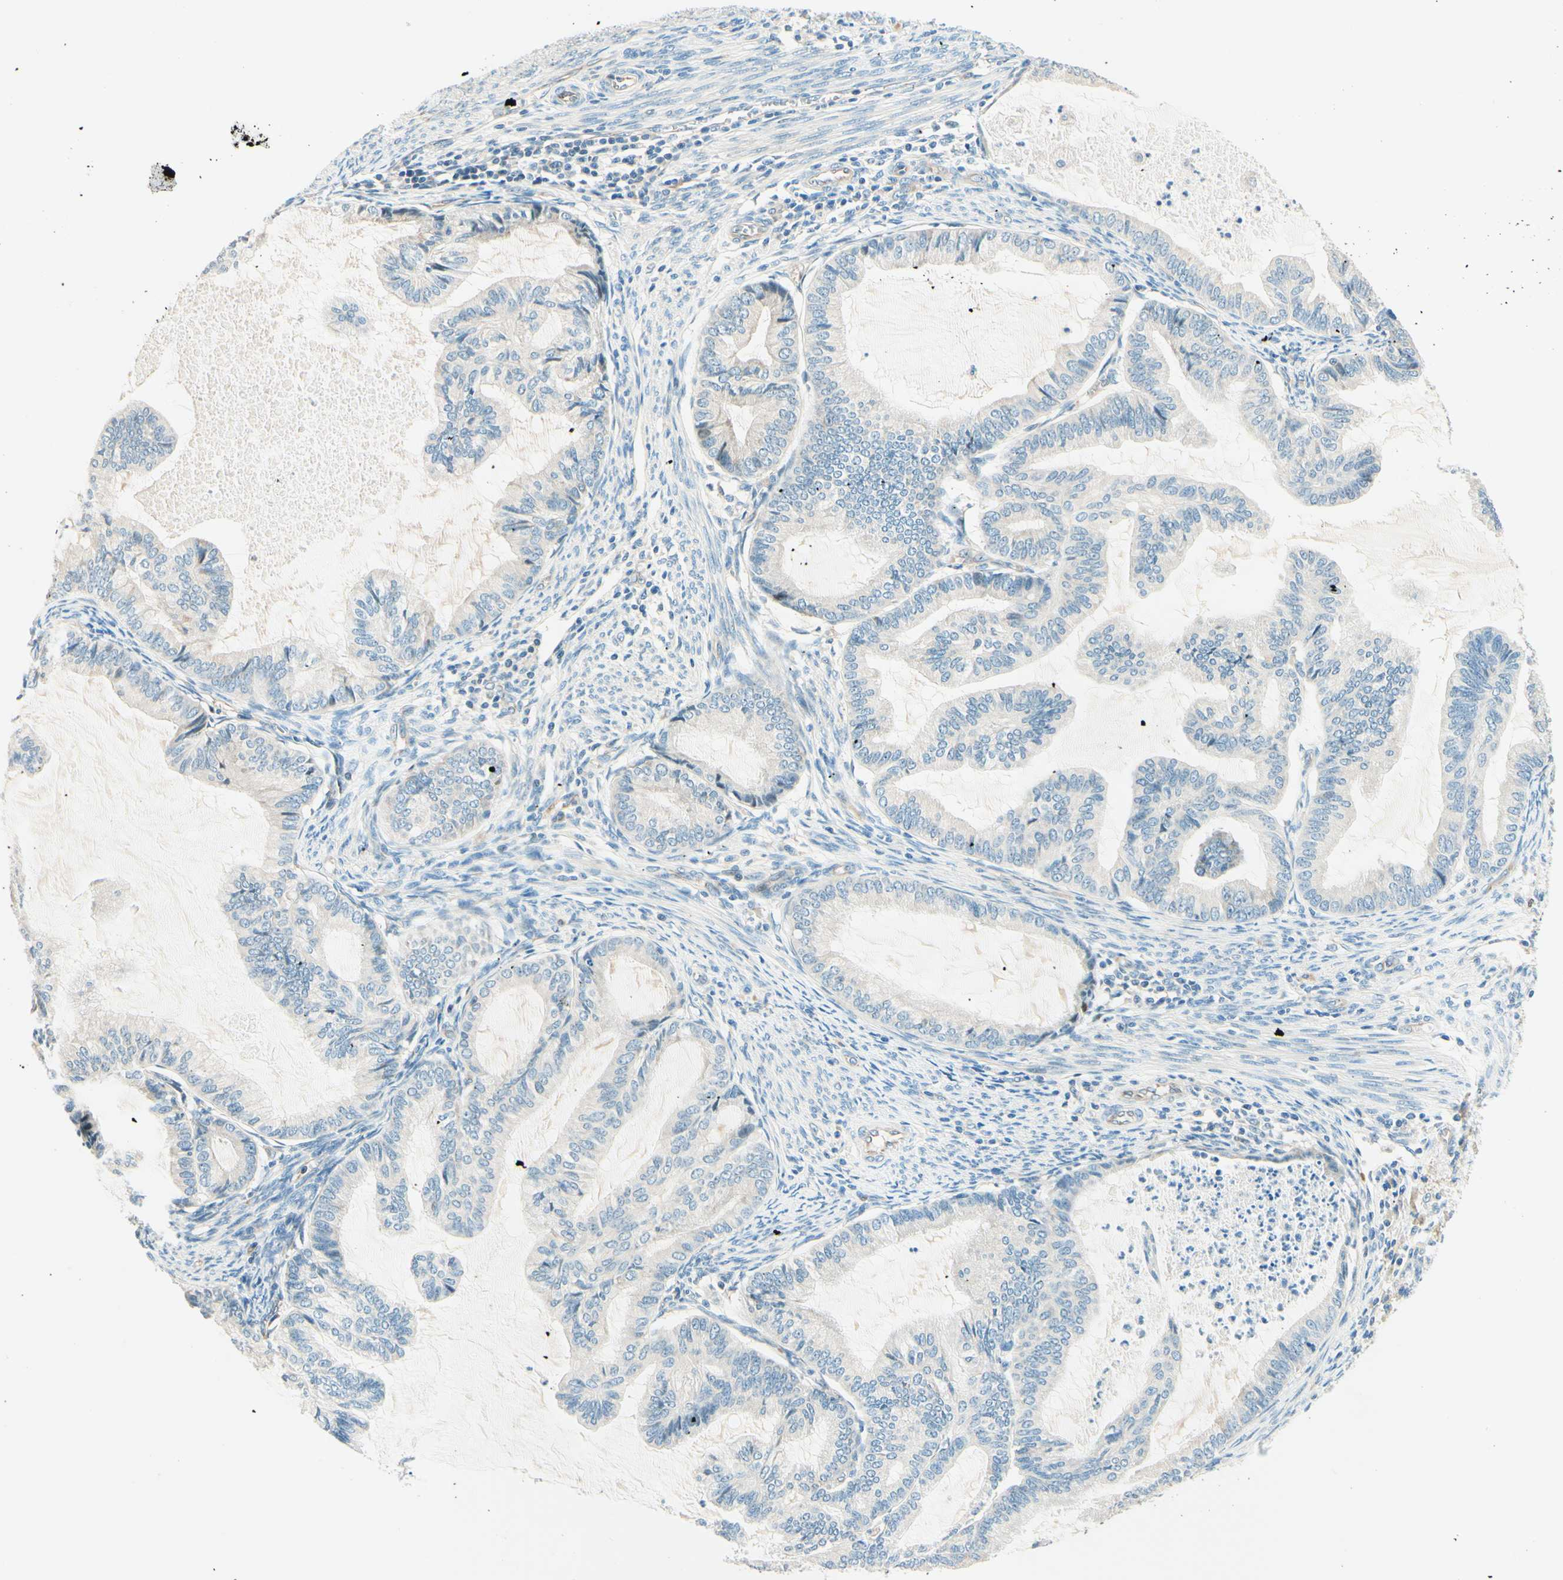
{"staining": {"intensity": "negative", "quantity": "none", "location": "none"}, "tissue": "cervical cancer", "cell_type": "Tumor cells", "image_type": "cancer", "snomed": [{"axis": "morphology", "description": "Normal tissue, NOS"}, {"axis": "morphology", "description": "Adenocarcinoma, NOS"}, {"axis": "topography", "description": "Cervix"}, {"axis": "topography", "description": "Endometrium"}], "caption": "Tumor cells show no significant protein positivity in cervical adenocarcinoma.", "gene": "TAOK2", "patient": {"sex": "female", "age": 86}}